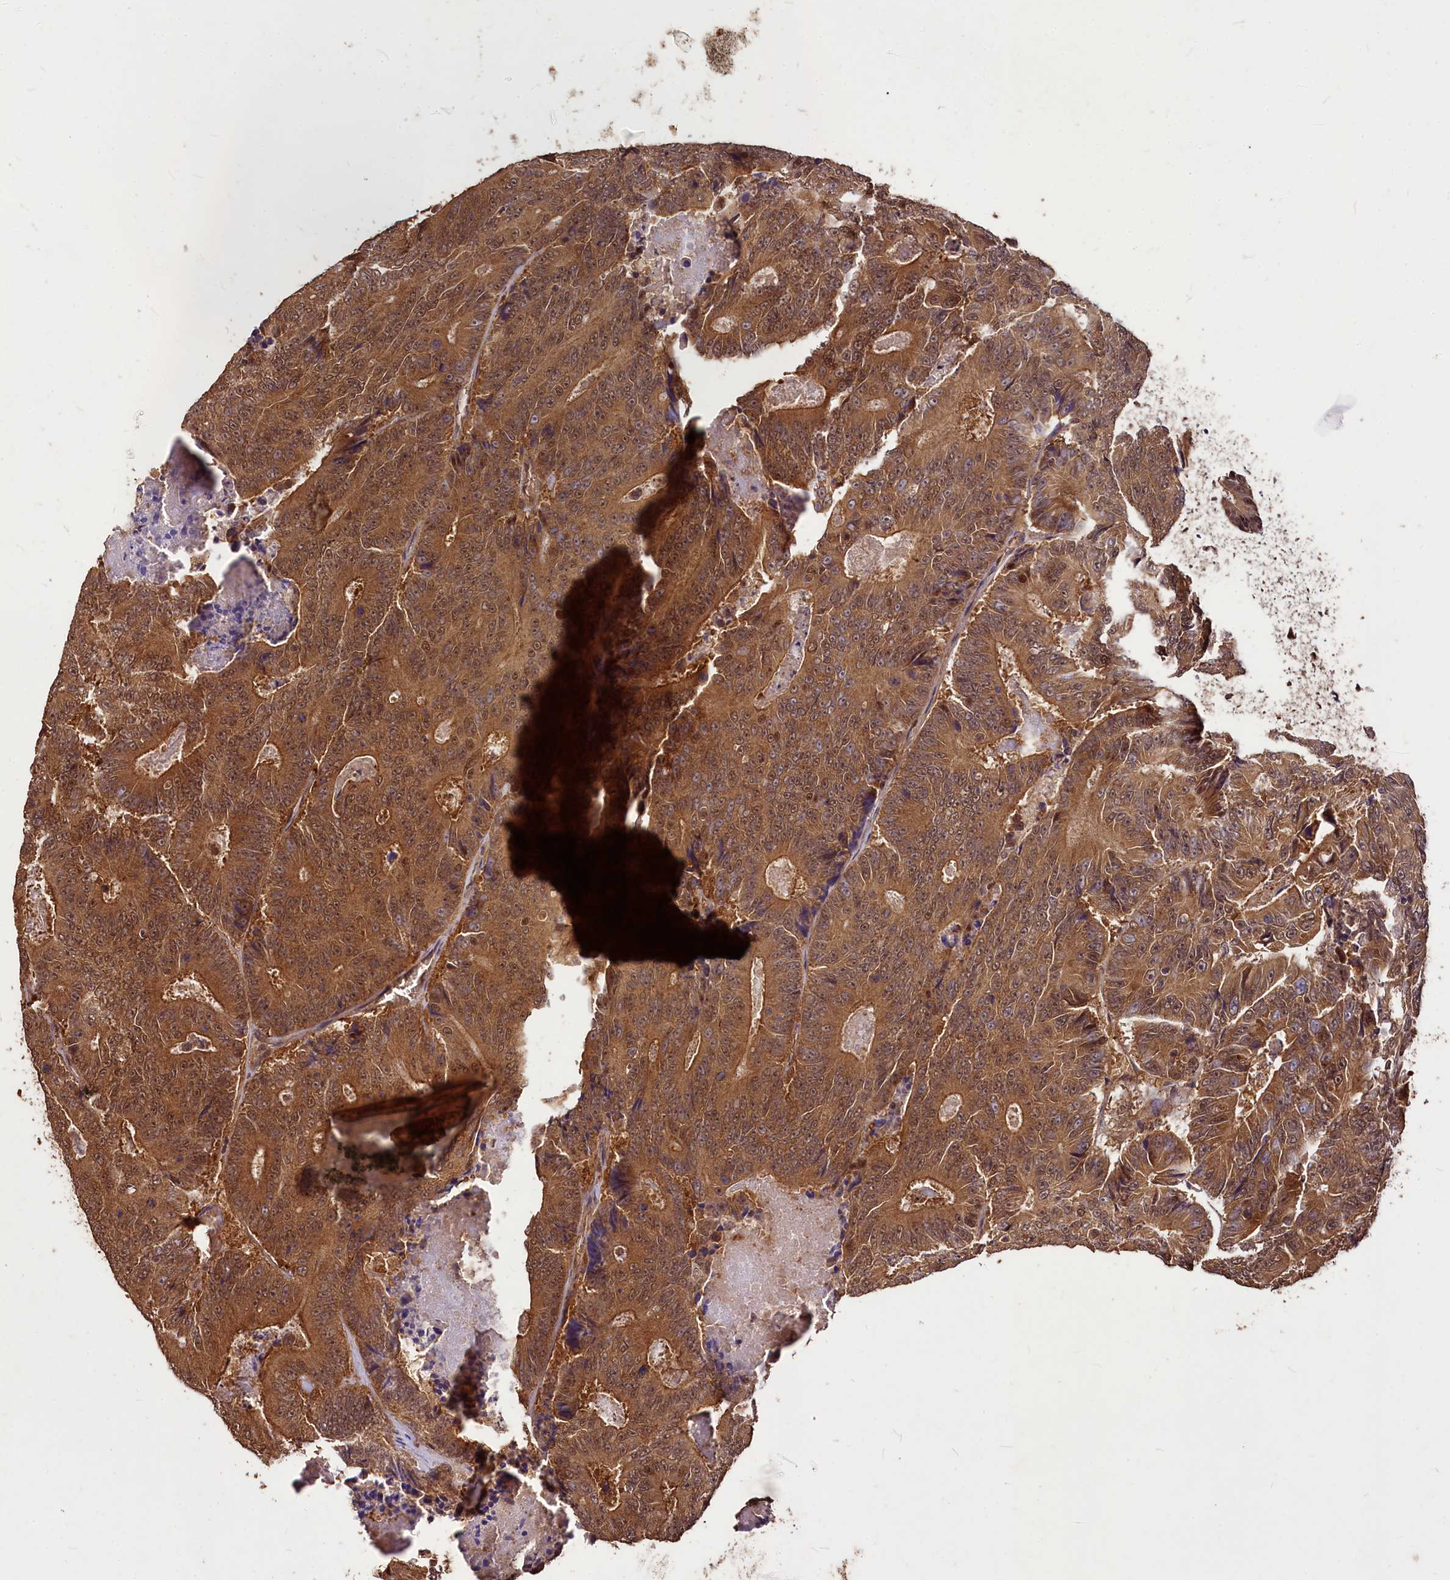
{"staining": {"intensity": "moderate", "quantity": ">75%", "location": "cytoplasmic/membranous,nuclear"}, "tissue": "colorectal cancer", "cell_type": "Tumor cells", "image_type": "cancer", "snomed": [{"axis": "morphology", "description": "Adenocarcinoma, NOS"}, {"axis": "topography", "description": "Colon"}], "caption": "Immunohistochemistry (IHC) staining of colorectal cancer, which exhibits medium levels of moderate cytoplasmic/membranous and nuclear expression in about >75% of tumor cells indicating moderate cytoplasmic/membranous and nuclear protein staining. The staining was performed using DAB (brown) for protein detection and nuclei were counterstained in hematoxylin (blue).", "gene": "VPS51", "patient": {"sex": "male", "age": 83}}